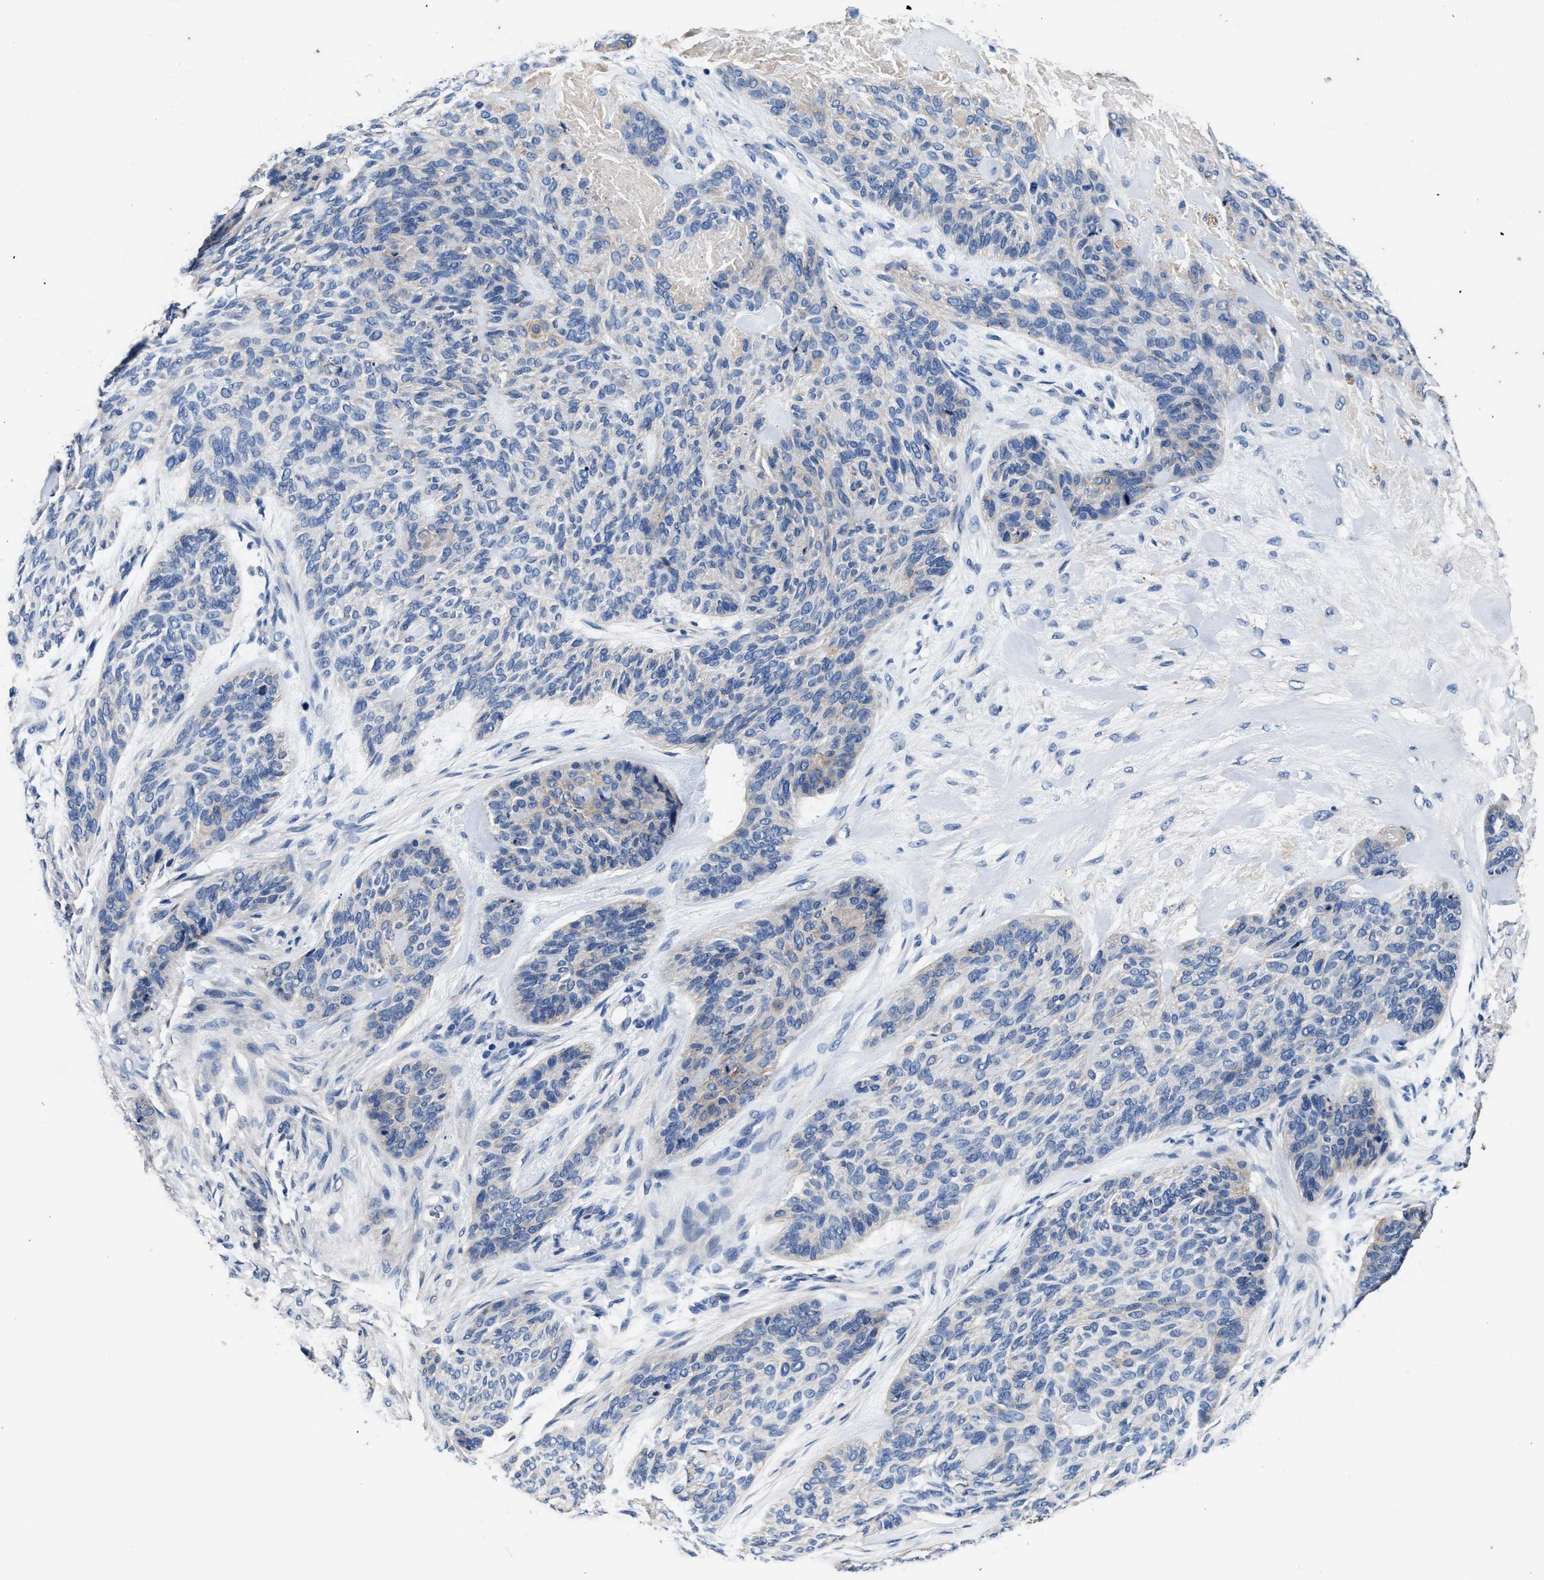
{"staining": {"intensity": "weak", "quantity": "<25%", "location": "cytoplasmic/membranous"}, "tissue": "skin cancer", "cell_type": "Tumor cells", "image_type": "cancer", "snomed": [{"axis": "morphology", "description": "Basal cell carcinoma"}, {"axis": "topography", "description": "Skin"}], "caption": "IHC histopathology image of neoplastic tissue: skin cancer (basal cell carcinoma) stained with DAB (3,3'-diaminobenzidine) exhibits no significant protein staining in tumor cells. (DAB (3,3'-diaminobenzidine) immunohistochemistry (IHC) with hematoxylin counter stain).", "gene": "UBR4", "patient": {"sex": "male", "age": 55}}